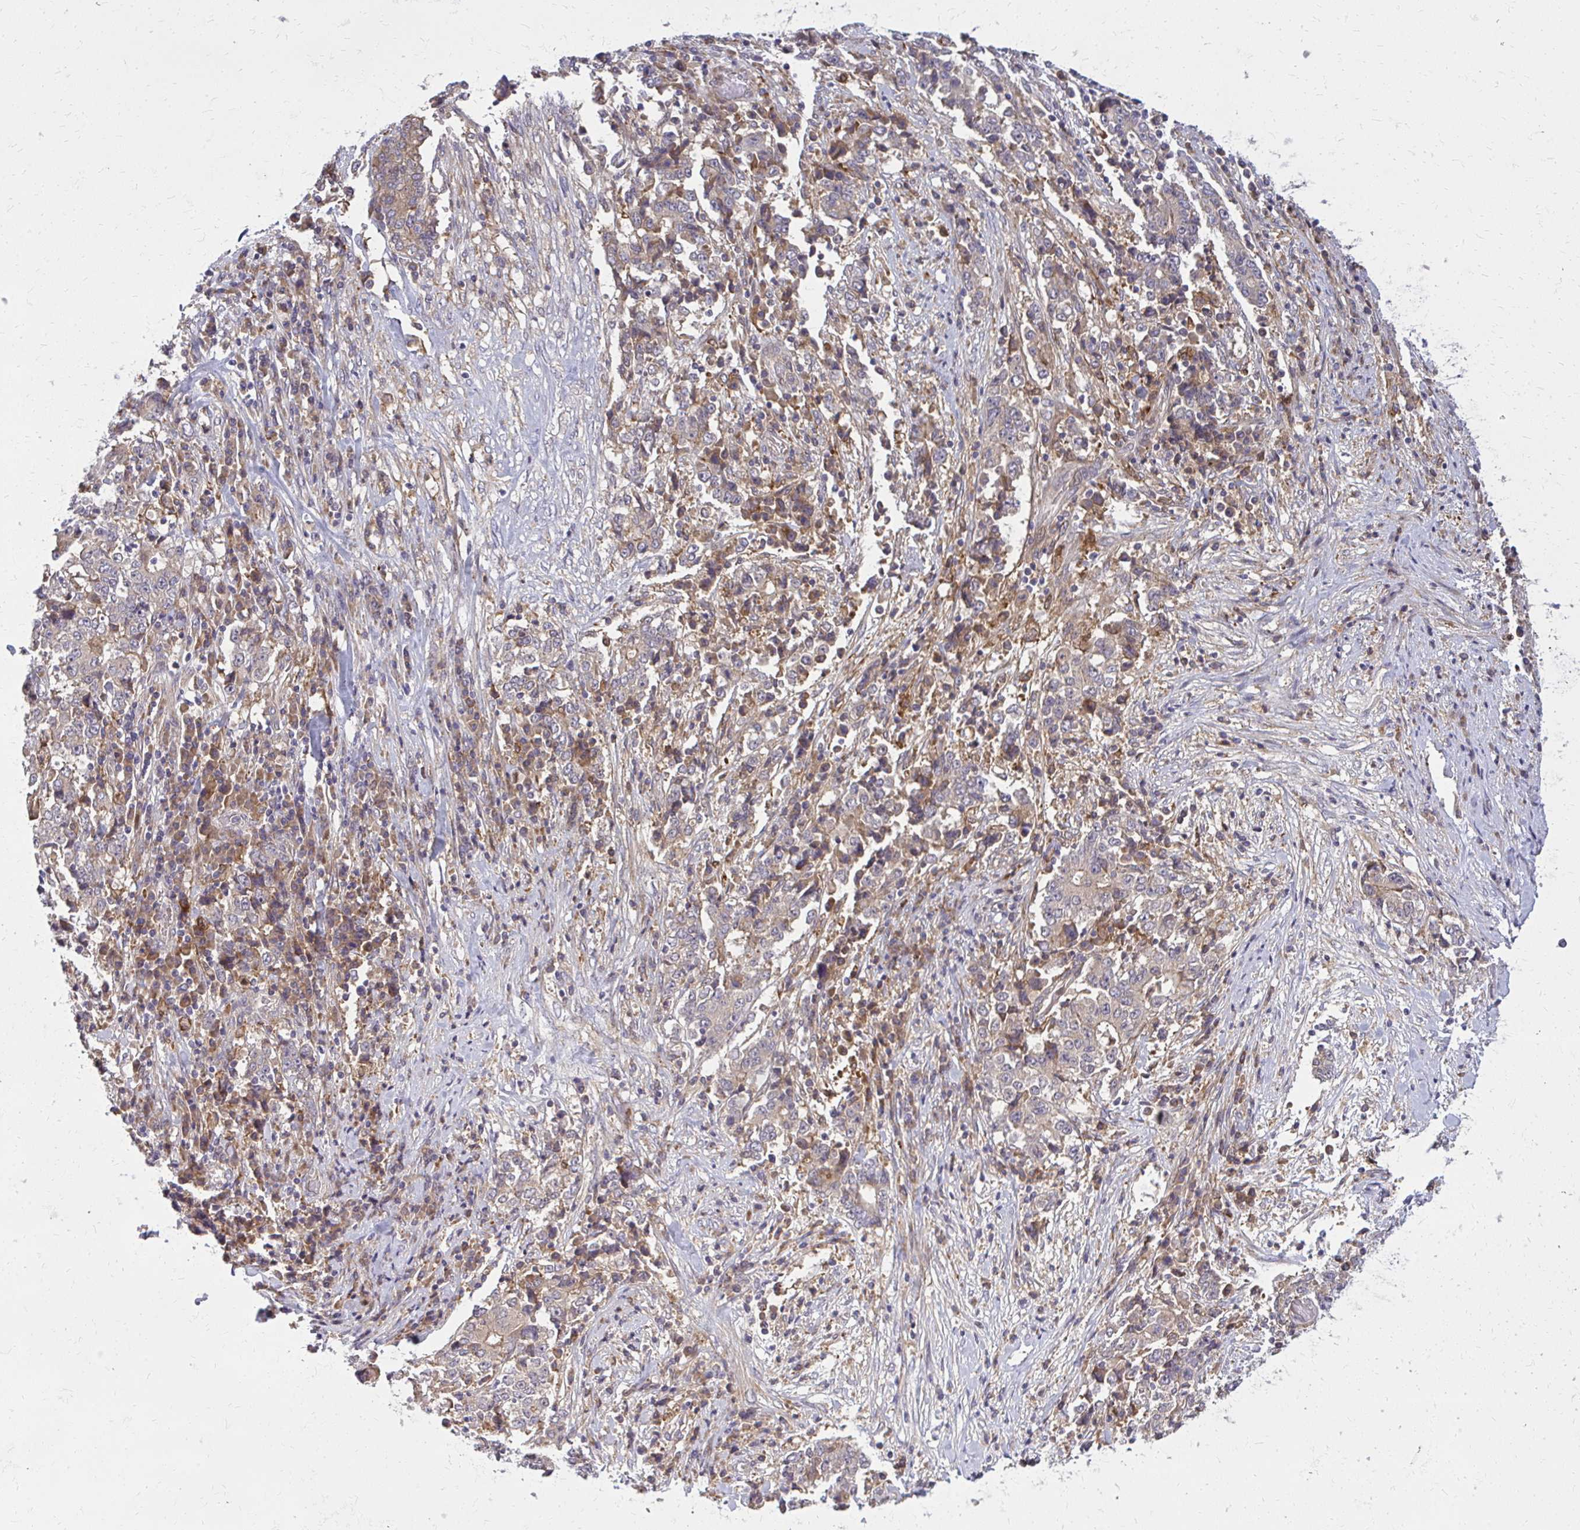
{"staining": {"intensity": "weak", "quantity": "<25%", "location": "cytoplasmic/membranous"}, "tissue": "stomach cancer", "cell_type": "Tumor cells", "image_type": "cancer", "snomed": [{"axis": "morphology", "description": "Normal tissue, NOS"}, {"axis": "morphology", "description": "Adenocarcinoma, NOS"}, {"axis": "topography", "description": "Stomach, upper"}, {"axis": "topography", "description": "Stomach"}], "caption": "Immunohistochemistry (IHC) of adenocarcinoma (stomach) reveals no staining in tumor cells.", "gene": "OXNAD1", "patient": {"sex": "male", "age": 59}}